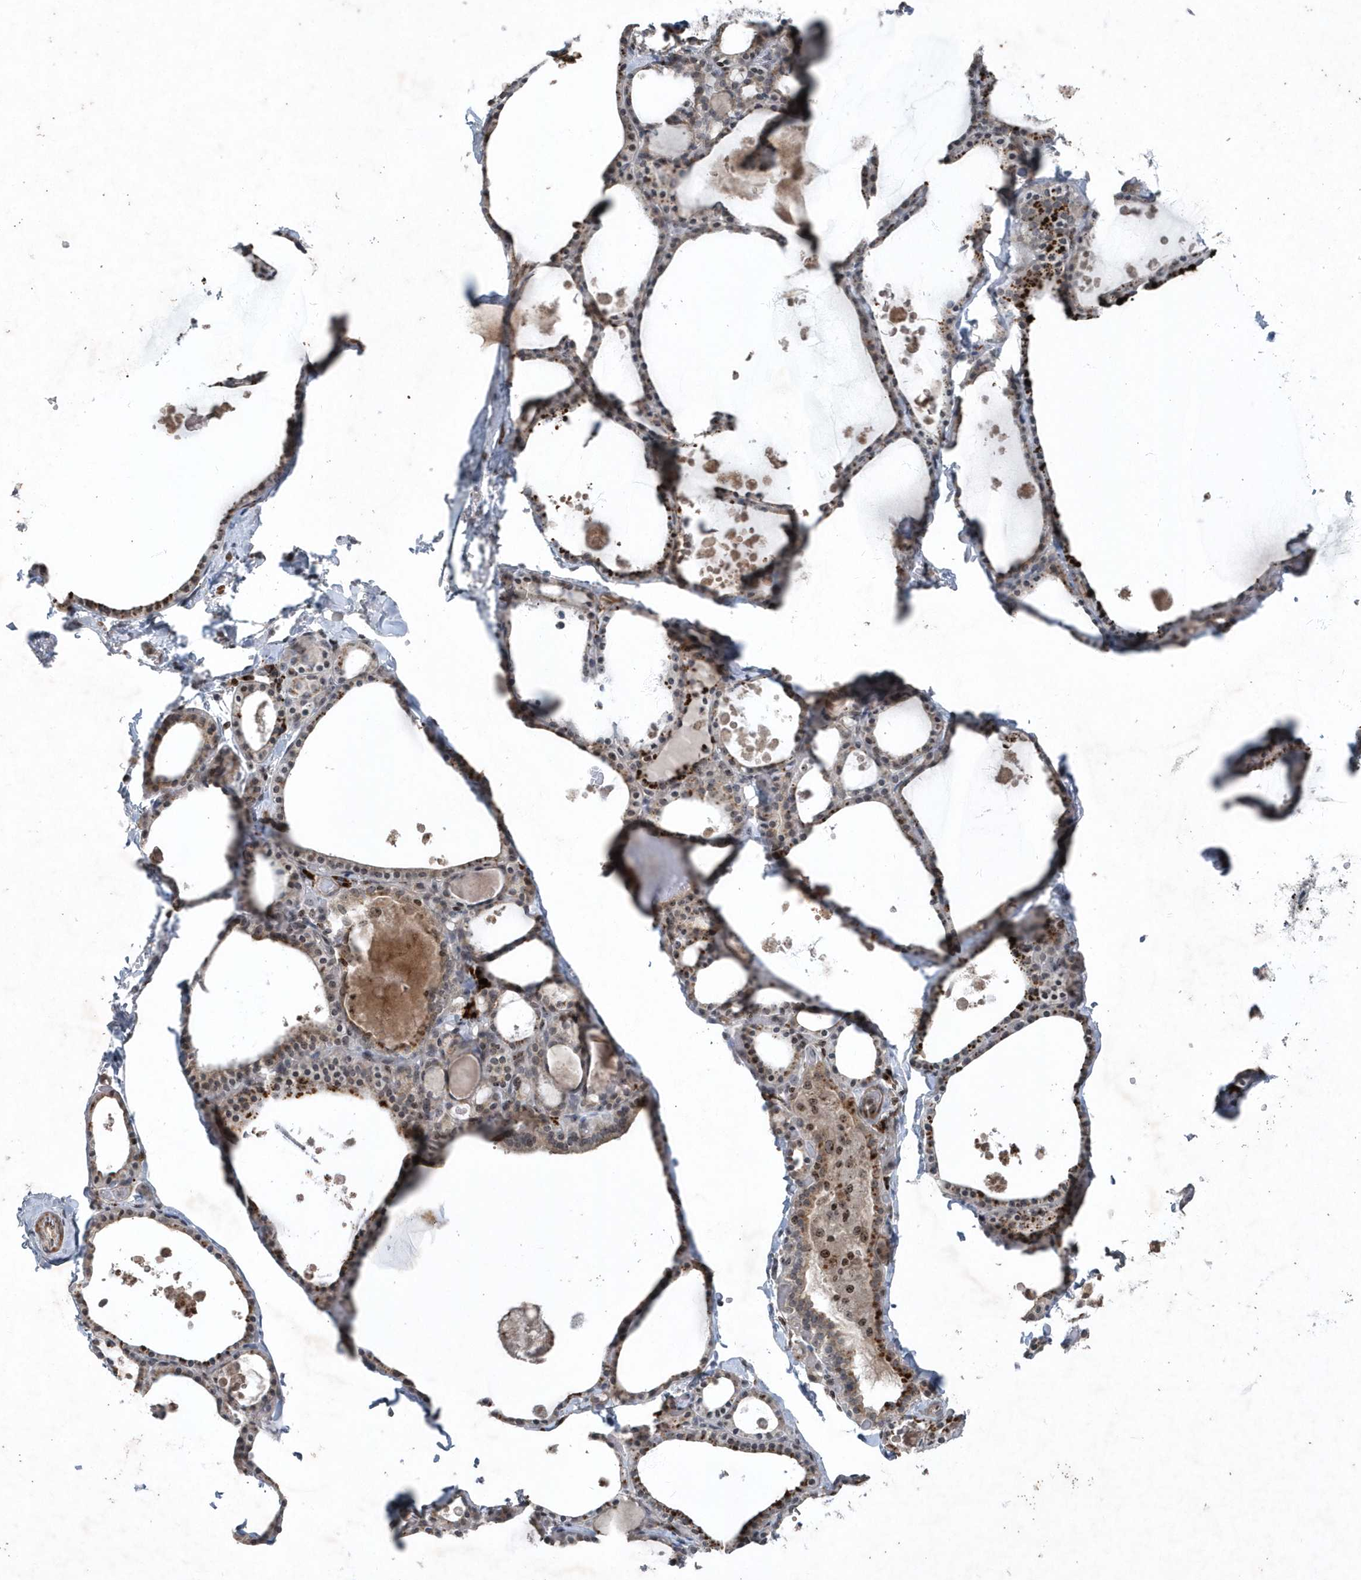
{"staining": {"intensity": "weak", "quantity": ">75%", "location": "cytoplasmic/membranous"}, "tissue": "thyroid gland", "cell_type": "Glandular cells", "image_type": "normal", "snomed": [{"axis": "morphology", "description": "Normal tissue, NOS"}, {"axis": "topography", "description": "Thyroid gland"}], "caption": "Human thyroid gland stained with a brown dye demonstrates weak cytoplasmic/membranous positive staining in about >75% of glandular cells.", "gene": "QTRT2", "patient": {"sex": "male", "age": 56}}